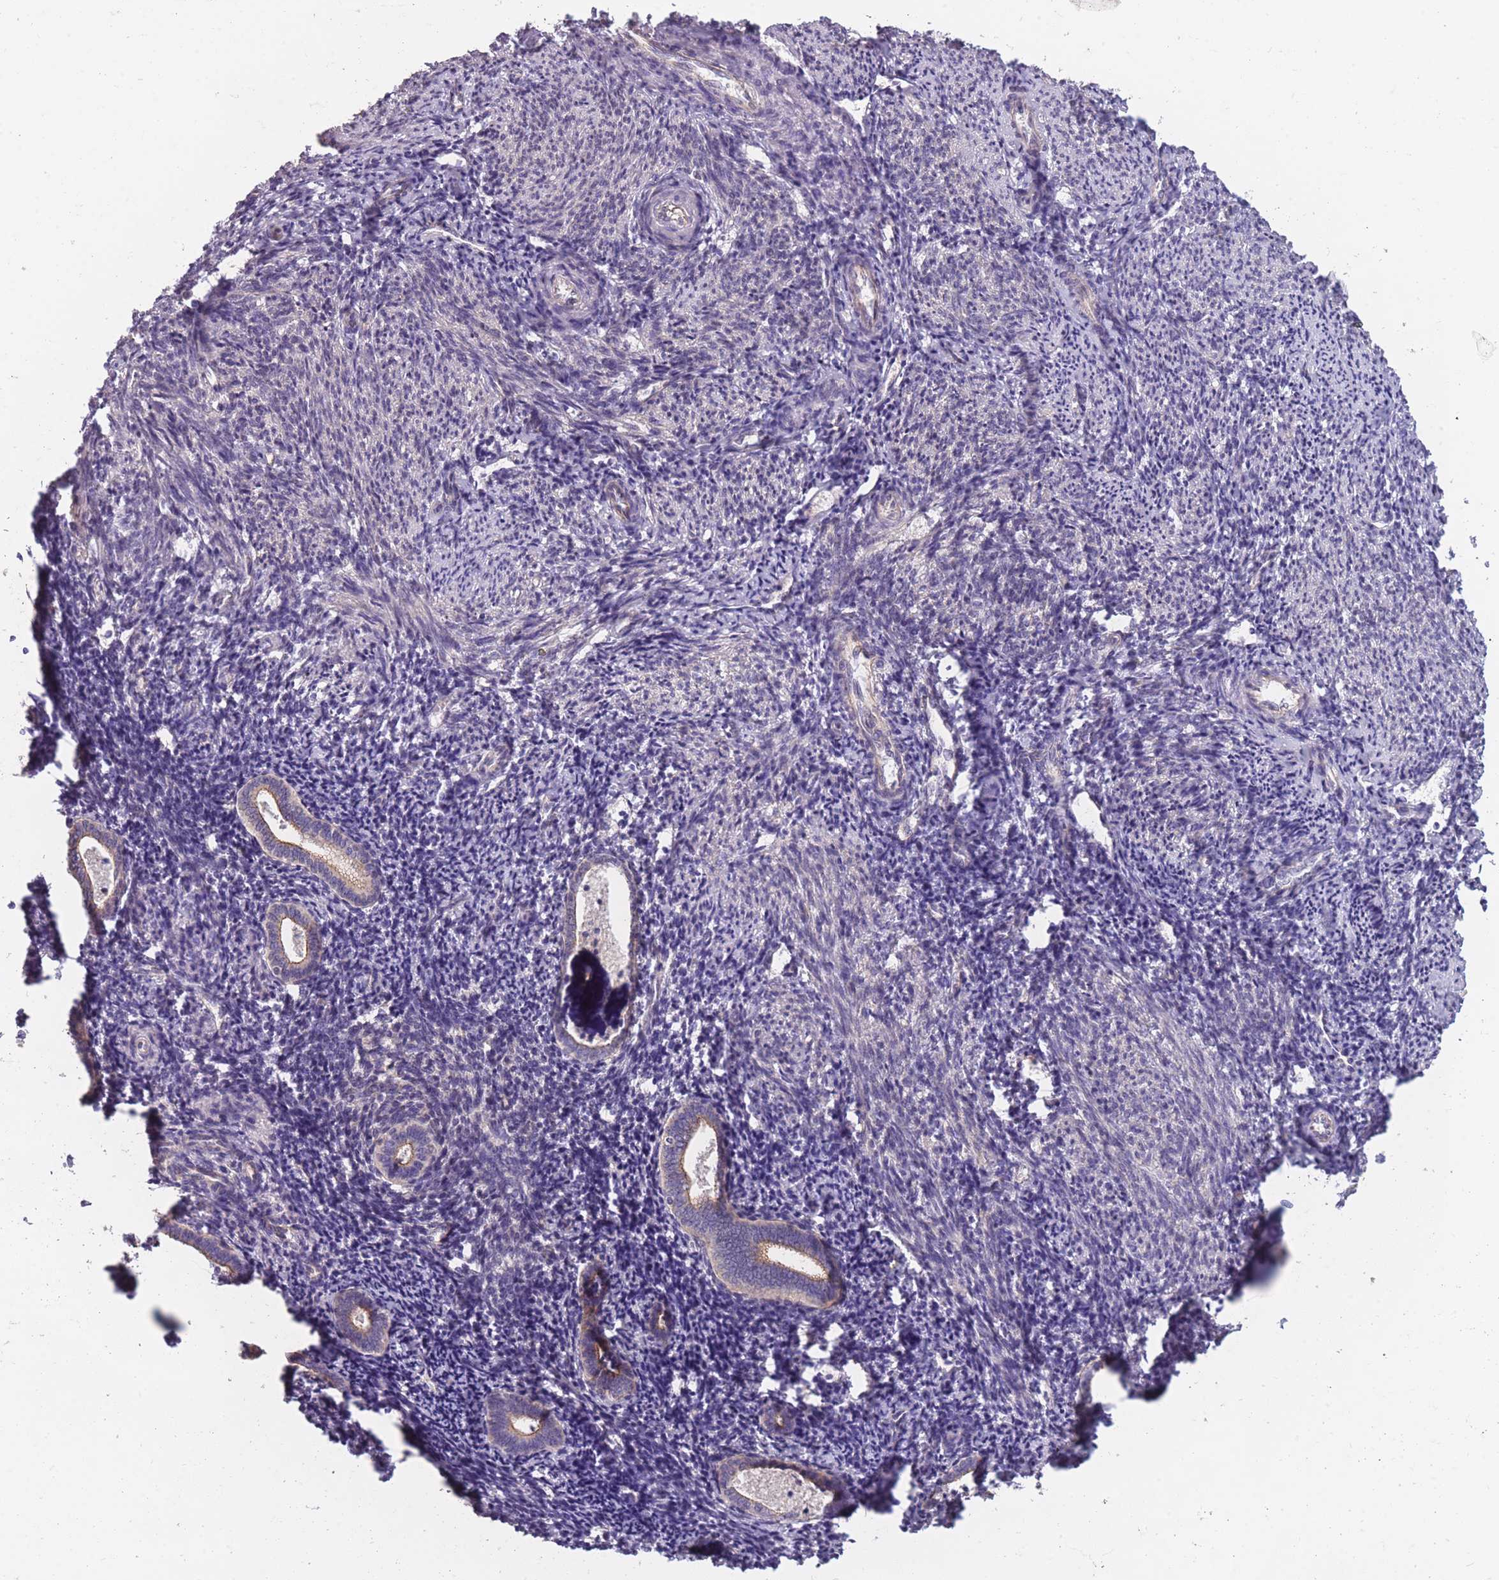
{"staining": {"intensity": "negative", "quantity": "none", "location": "none"}, "tissue": "endometrium", "cell_type": "Cells in endometrial stroma", "image_type": "normal", "snomed": [{"axis": "morphology", "description": "Normal tissue, NOS"}, {"axis": "topography", "description": "Endometrium"}], "caption": "High power microscopy histopathology image of an immunohistochemistry (IHC) histopathology image of benign endometrium, revealing no significant staining in cells in endometrial stroma. (DAB immunohistochemistry visualized using brightfield microscopy, high magnification).", "gene": "MRPS18C", "patient": {"sex": "female", "age": 54}}